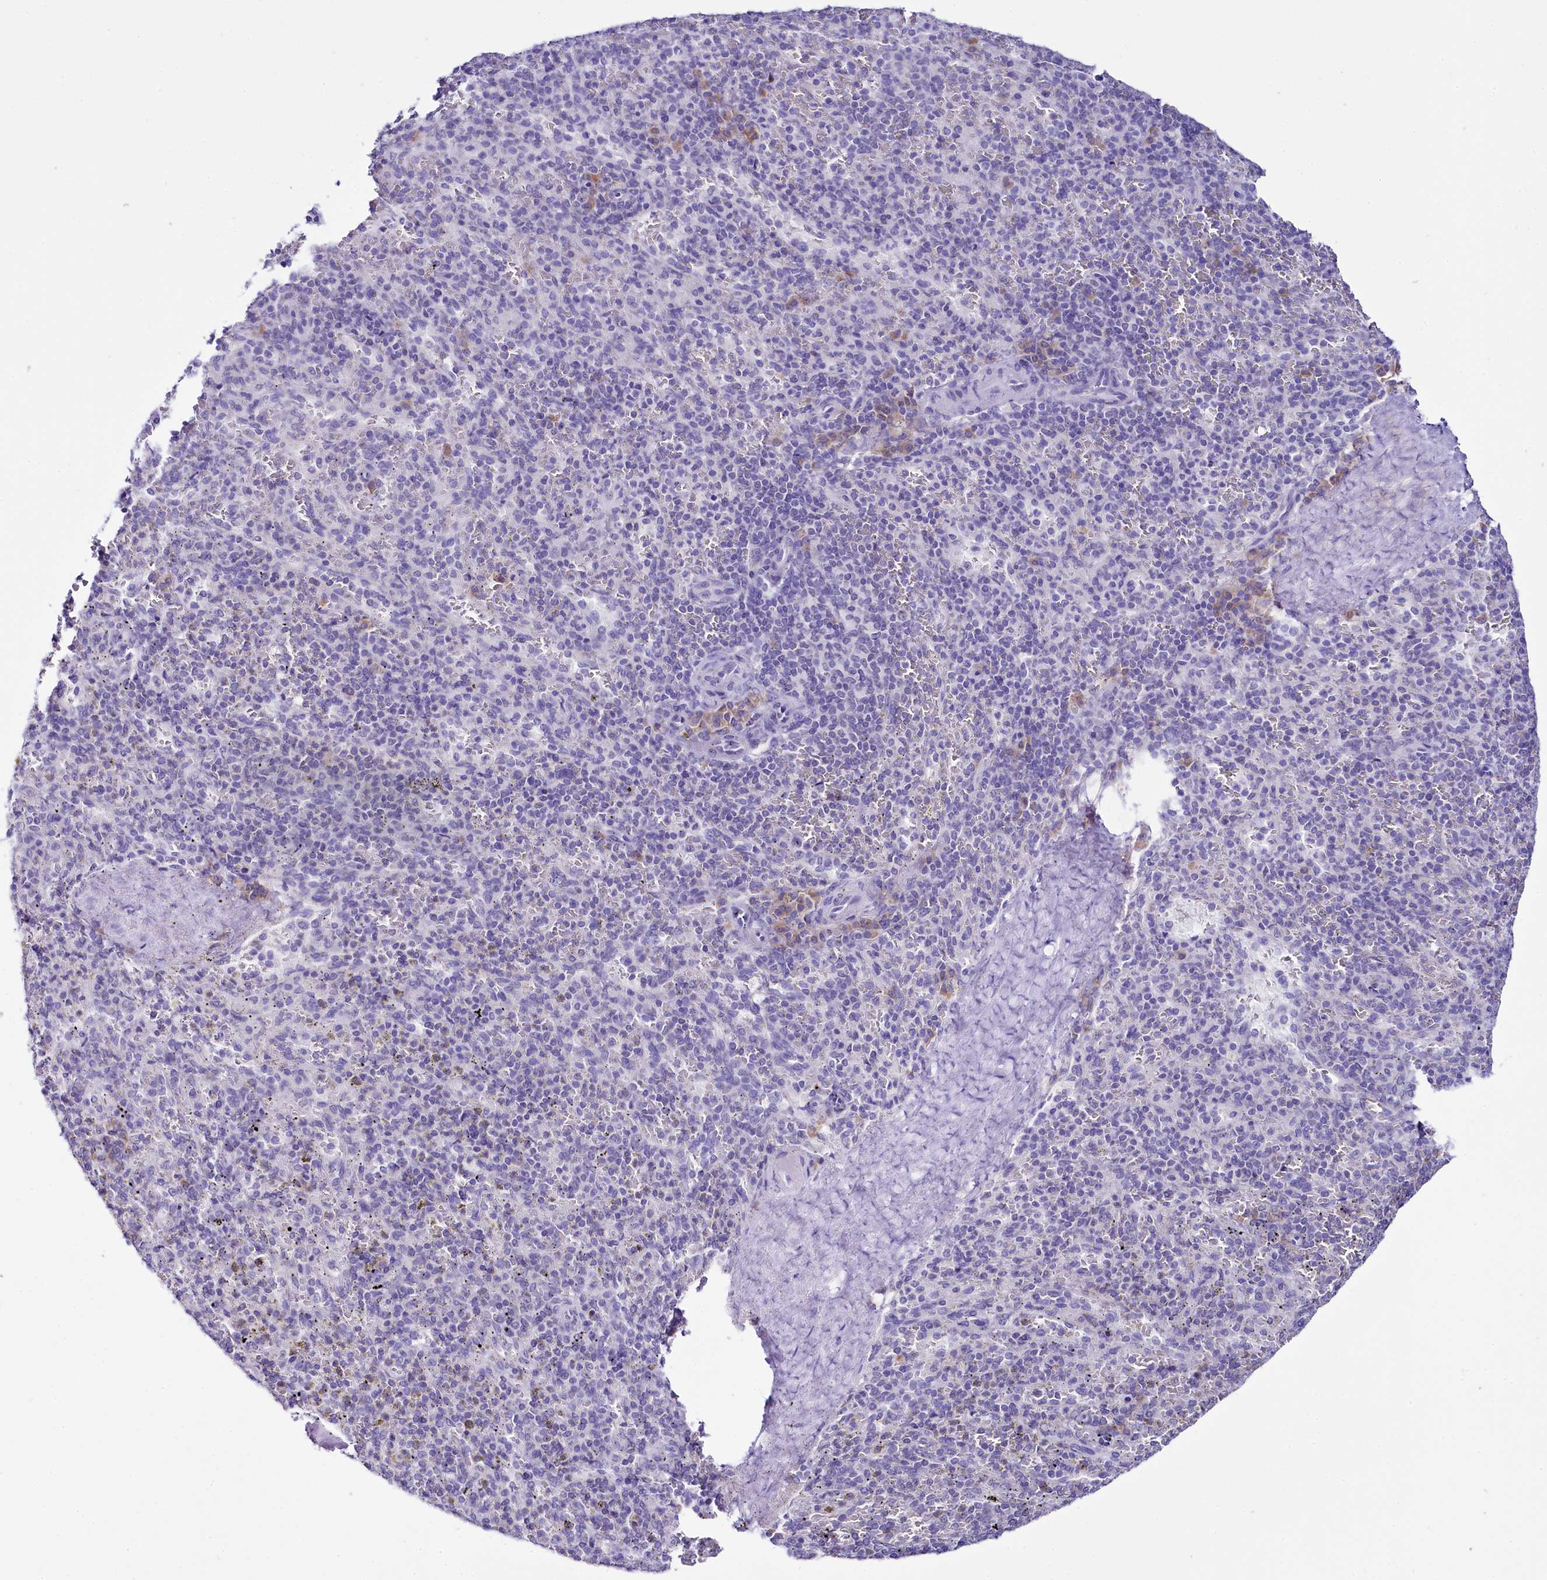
{"staining": {"intensity": "negative", "quantity": "none", "location": "none"}, "tissue": "spleen", "cell_type": "Cells in red pulp", "image_type": "normal", "snomed": [{"axis": "morphology", "description": "Normal tissue, NOS"}, {"axis": "topography", "description": "Spleen"}], "caption": "Histopathology image shows no protein positivity in cells in red pulp of unremarkable spleen. Nuclei are stained in blue.", "gene": "SPATS2", "patient": {"sex": "male", "age": 82}}